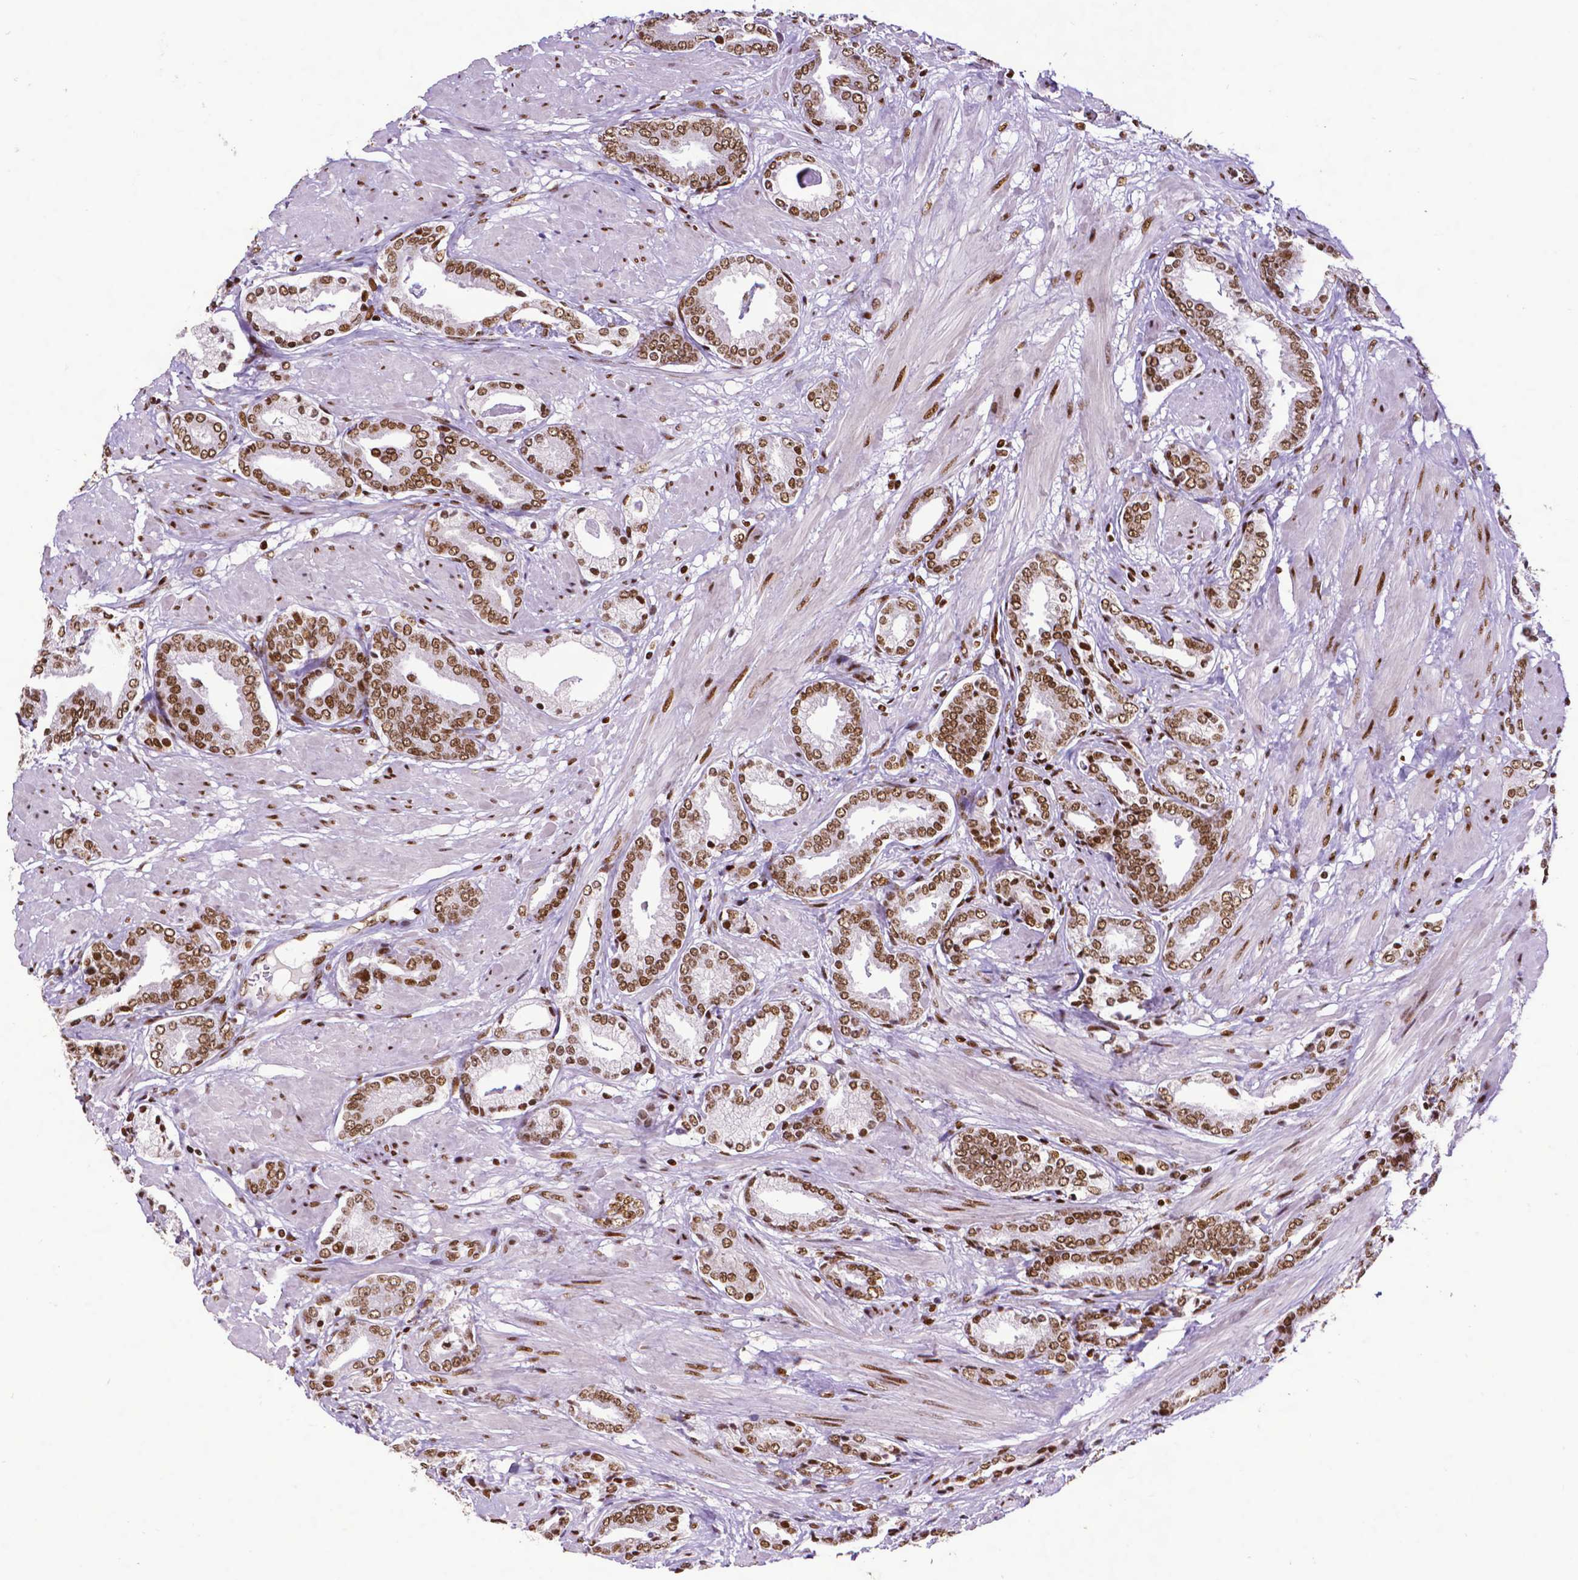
{"staining": {"intensity": "moderate", "quantity": ">75%", "location": "nuclear"}, "tissue": "prostate cancer", "cell_type": "Tumor cells", "image_type": "cancer", "snomed": [{"axis": "morphology", "description": "Adenocarcinoma, High grade"}, {"axis": "topography", "description": "Prostate"}], "caption": "Immunohistochemical staining of human prostate adenocarcinoma (high-grade) exhibits medium levels of moderate nuclear protein positivity in about >75% of tumor cells.", "gene": "CTCF", "patient": {"sex": "male", "age": 56}}